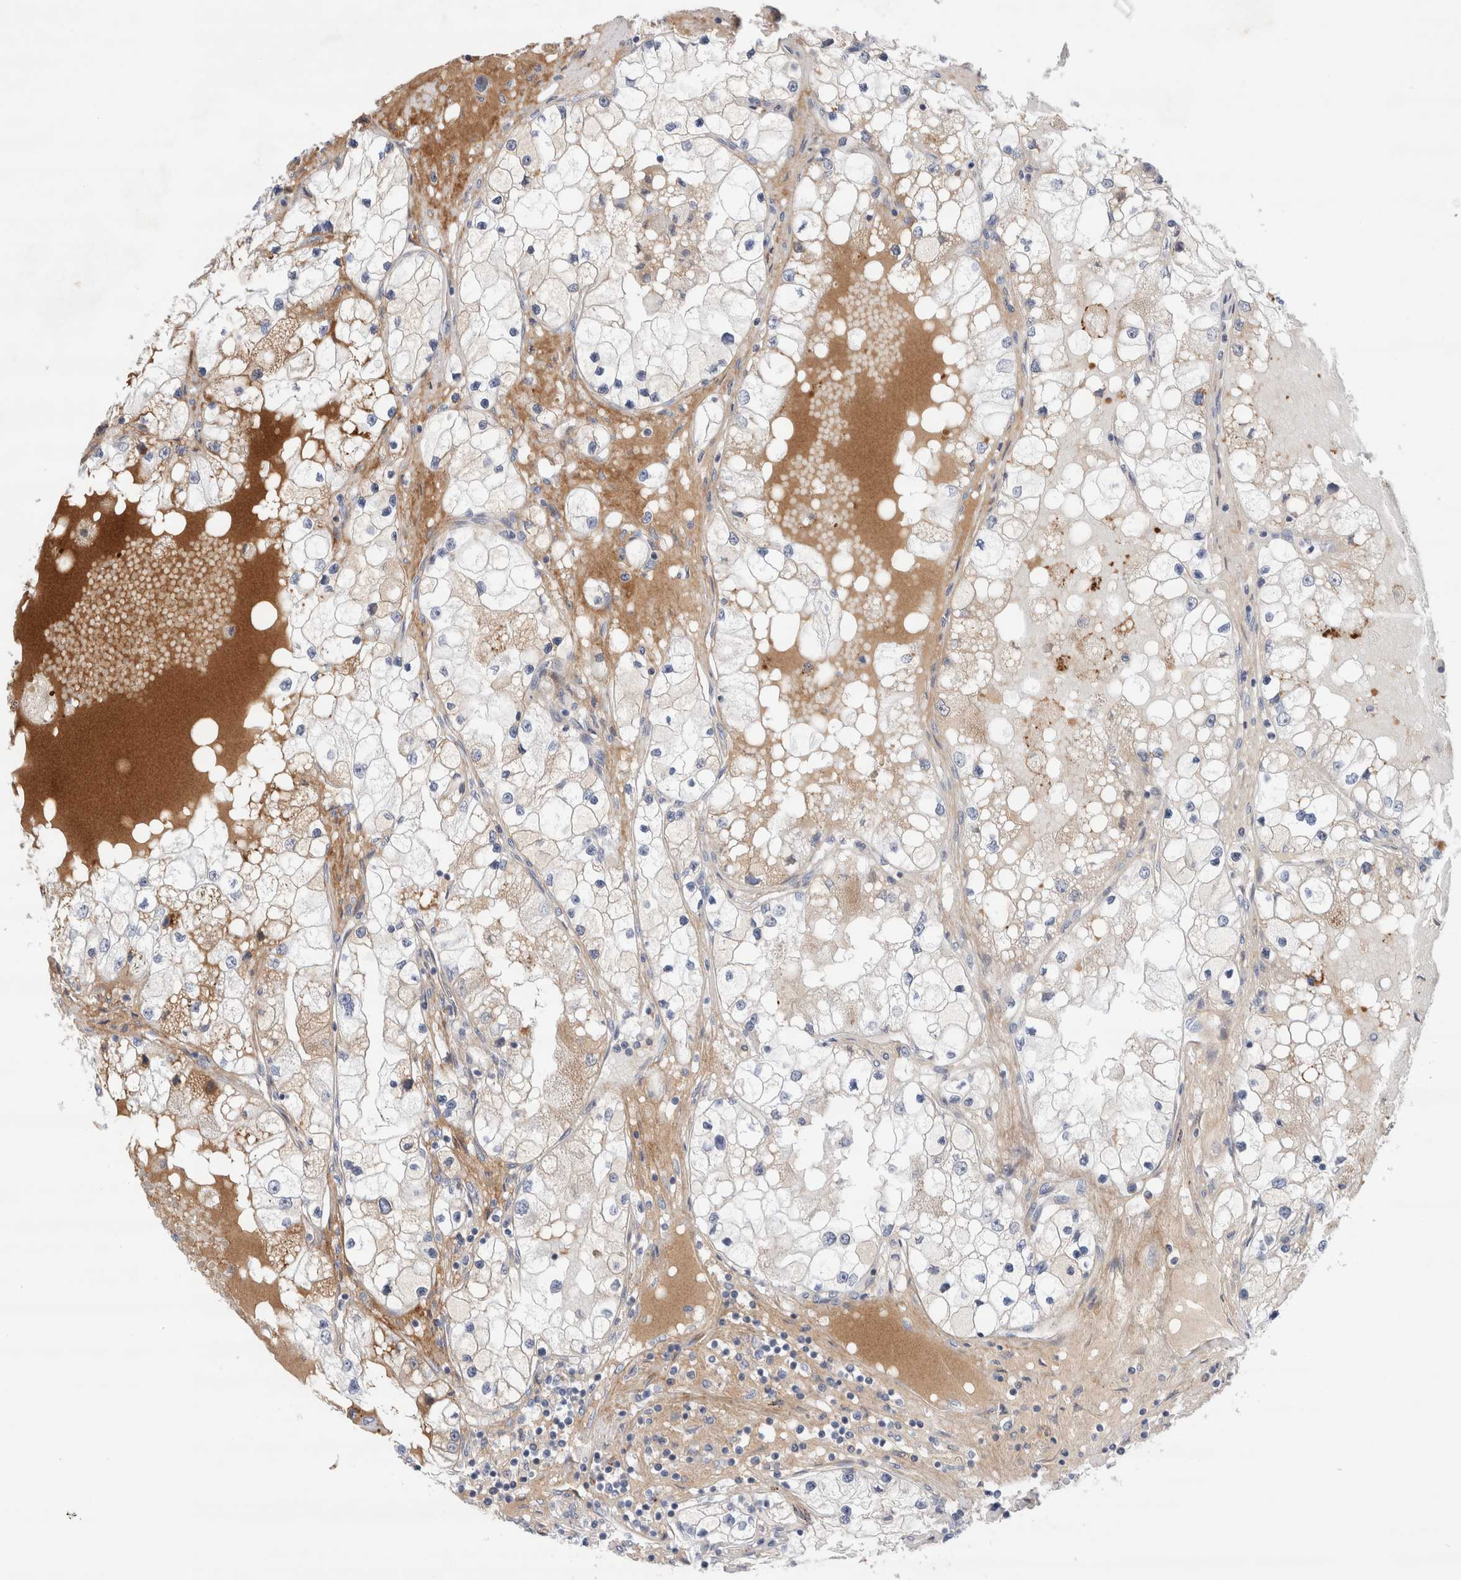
{"staining": {"intensity": "weak", "quantity": "25%-75%", "location": "cytoplasmic/membranous"}, "tissue": "renal cancer", "cell_type": "Tumor cells", "image_type": "cancer", "snomed": [{"axis": "morphology", "description": "Adenocarcinoma, NOS"}, {"axis": "topography", "description": "Kidney"}], "caption": "Protein expression analysis of renal cancer reveals weak cytoplasmic/membranous expression in about 25%-75% of tumor cells. (brown staining indicates protein expression, while blue staining denotes nuclei).", "gene": "ECHDC2", "patient": {"sex": "male", "age": 68}}